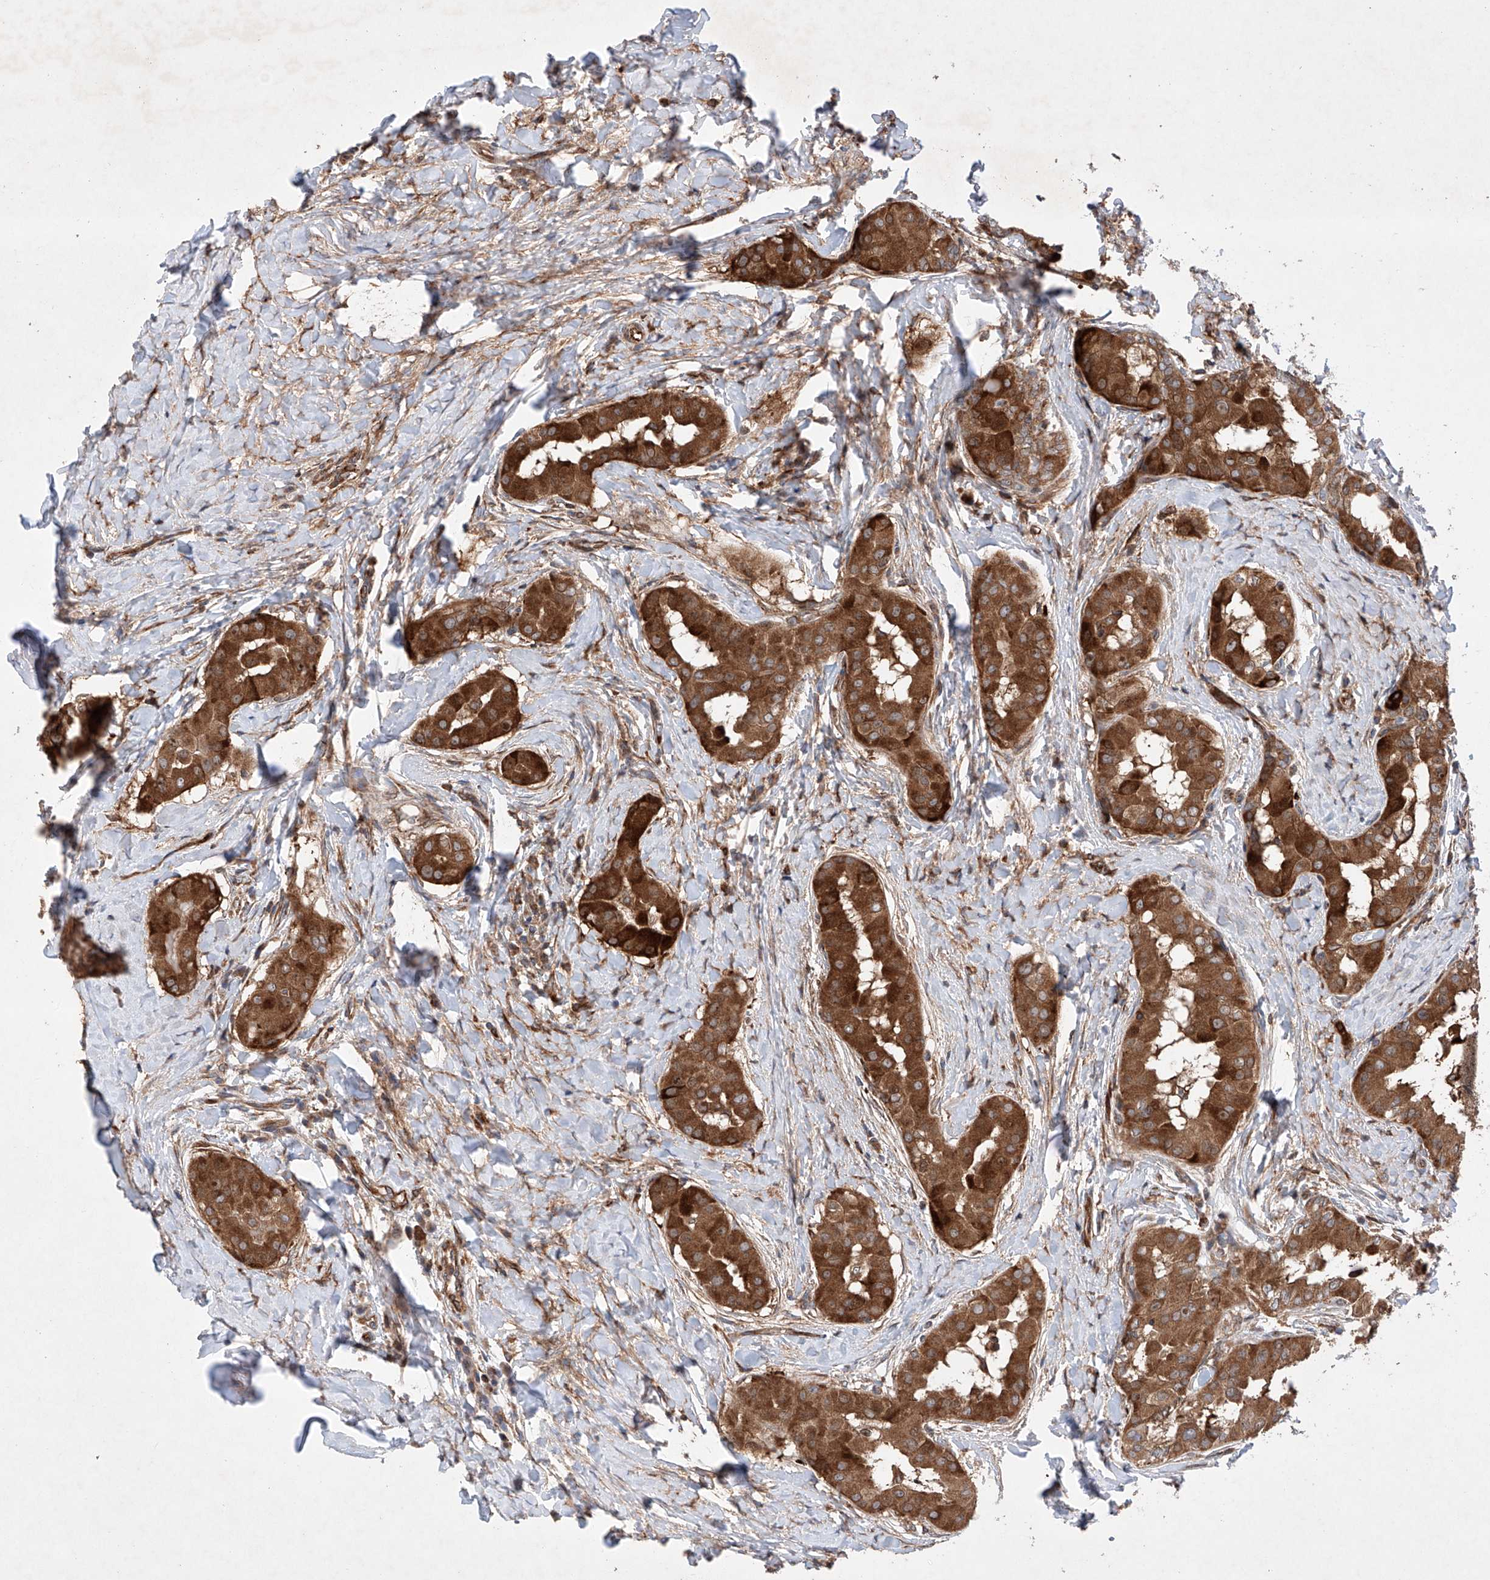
{"staining": {"intensity": "strong", "quantity": ">75%", "location": "cytoplasmic/membranous"}, "tissue": "thyroid cancer", "cell_type": "Tumor cells", "image_type": "cancer", "snomed": [{"axis": "morphology", "description": "Papillary adenocarcinoma, NOS"}, {"axis": "topography", "description": "Thyroid gland"}], "caption": "There is high levels of strong cytoplasmic/membranous staining in tumor cells of papillary adenocarcinoma (thyroid), as demonstrated by immunohistochemical staining (brown color).", "gene": "TIMM23", "patient": {"sex": "male", "age": 33}}